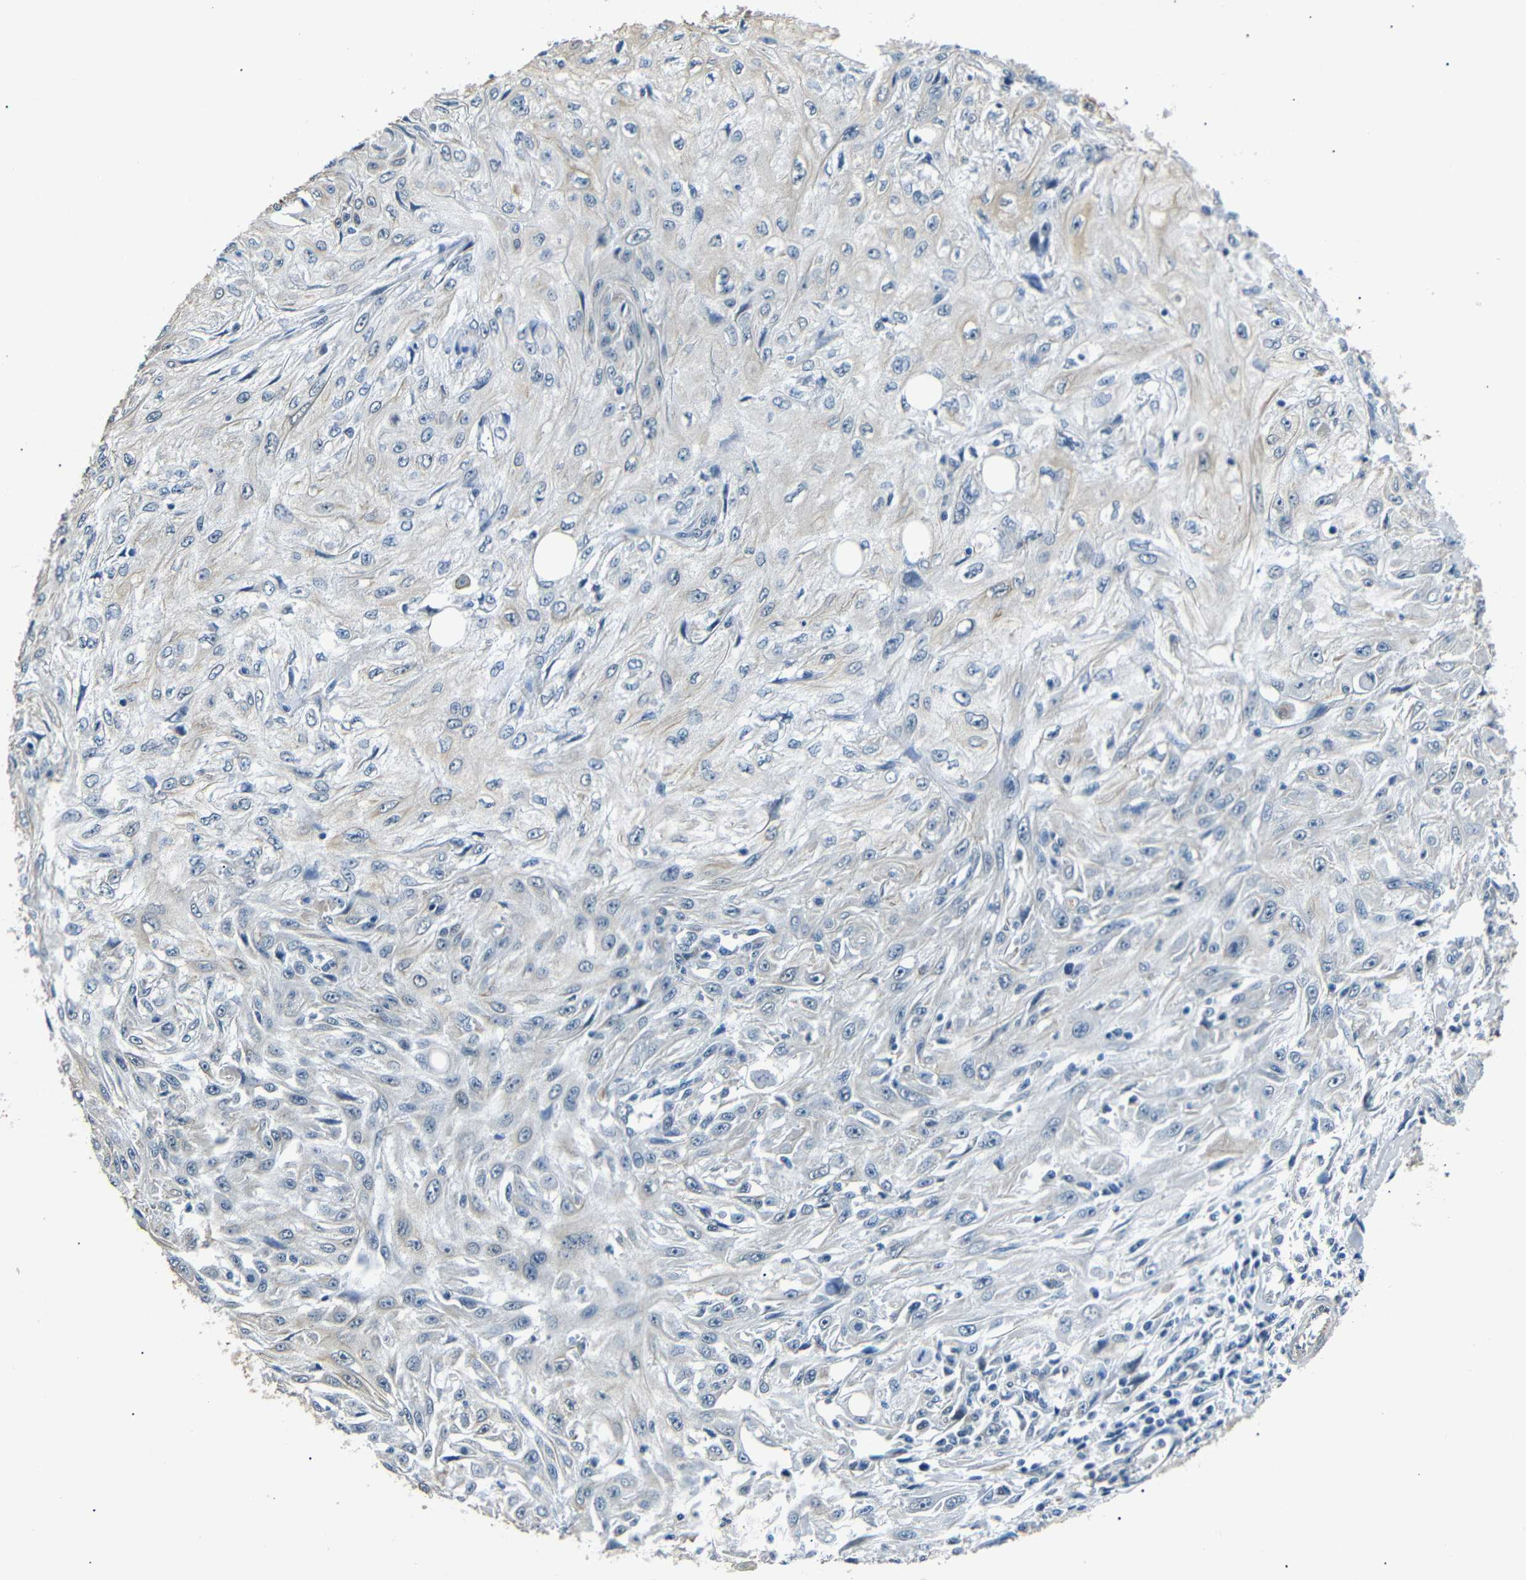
{"staining": {"intensity": "negative", "quantity": "none", "location": "none"}, "tissue": "skin cancer", "cell_type": "Tumor cells", "image_type": "cancer", "snomed": [{"axis": "morphology", "description": "Squamous cell carcinoma, NOS"}, {"axis": "topography", "description": "Skin"}], "caption": "This is an immunohistochemistry histopathology image of skin cancer (squamous cell carcinoma). There is no positivity in tumor cells.", "gene": "TAFA1", "patient": {"sex": "male", "age": 75}}